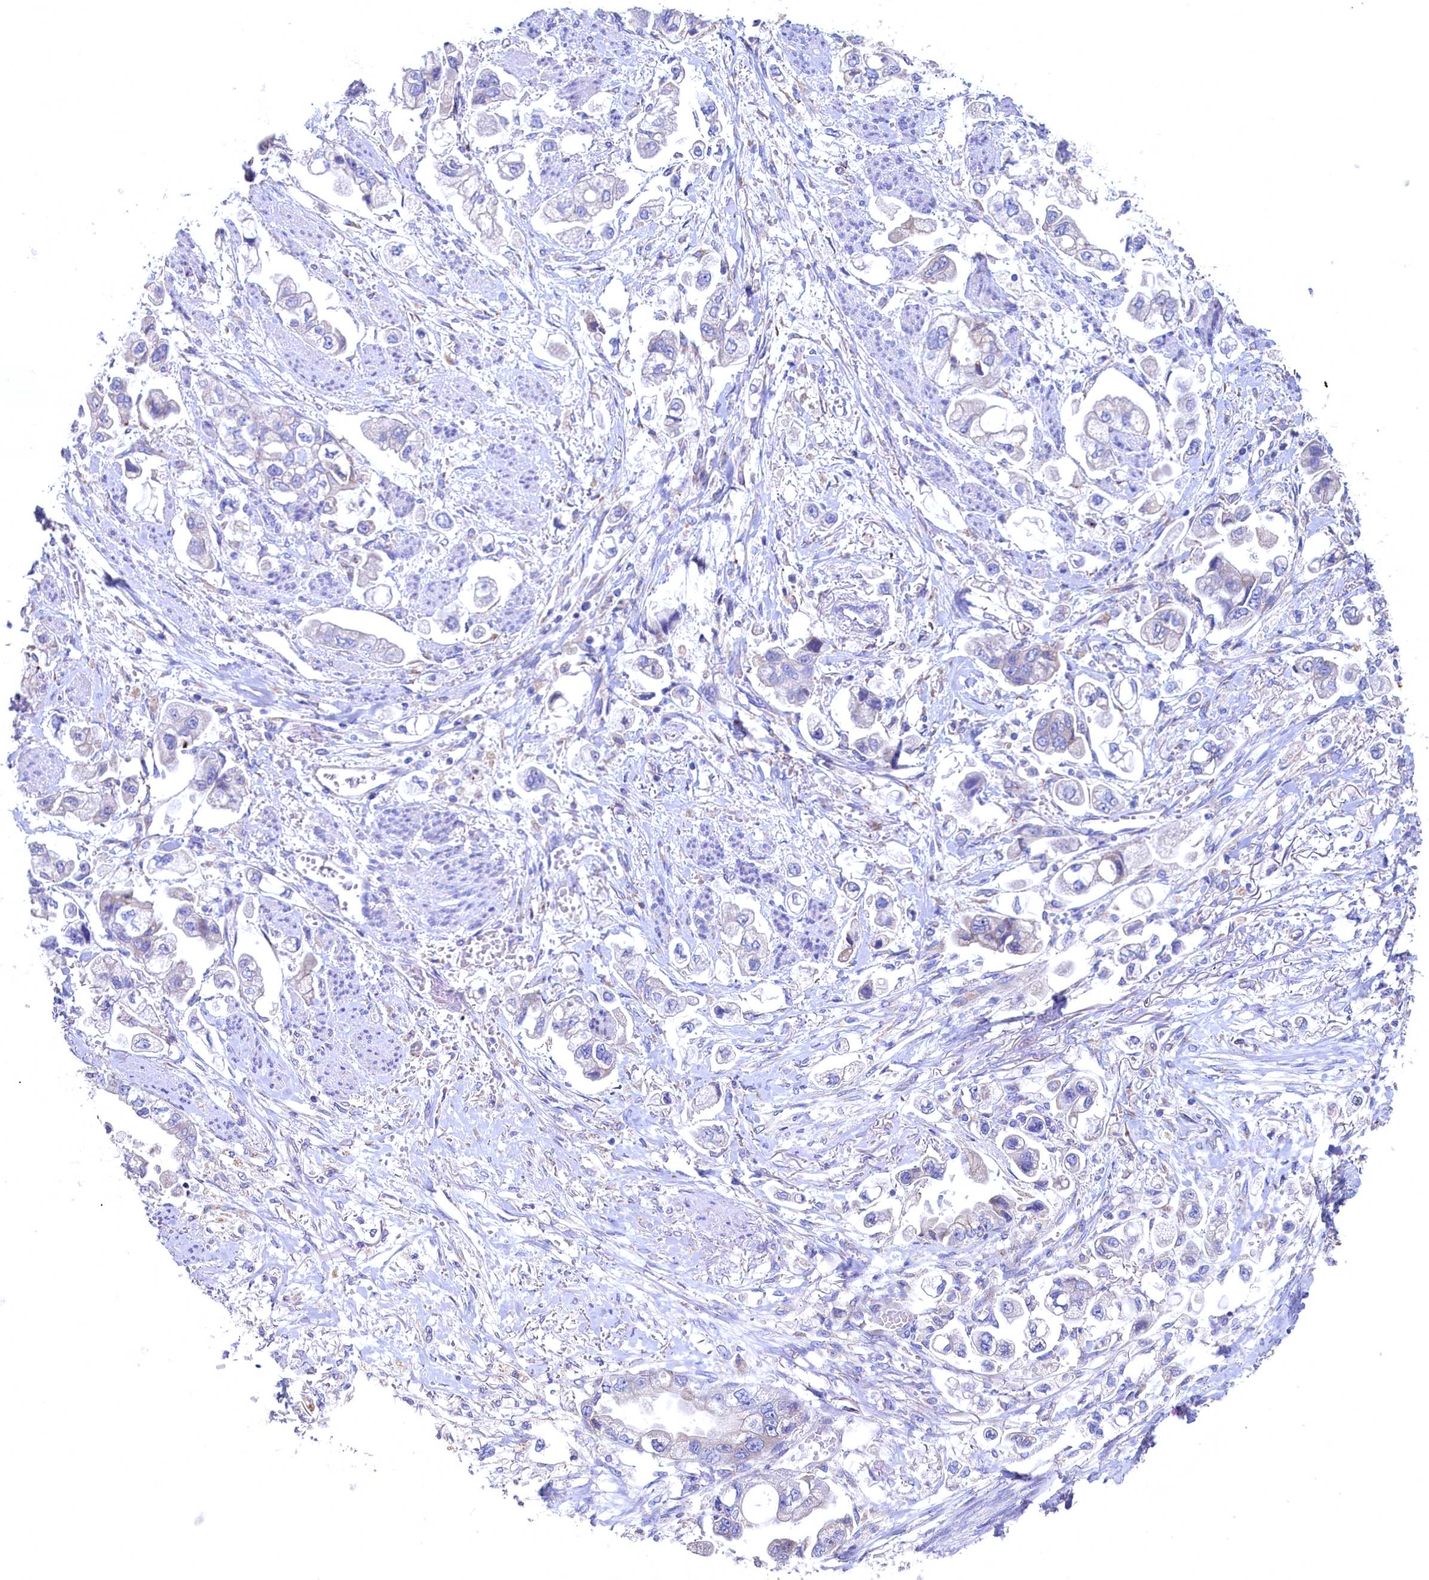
{"staining": {"intensity": "negative", "quantity": "none", "location": "none"}, "tissue": "stomach cancer", "cell_type": "Tumor cells", "image_type": "cancer", "snomed": [{"axis": "morphology", "description": "Adenocarcinoma, NOS"}, {"axis": "topography", "description": "Stomach"}], "caption": "Protein analysis of stomach adenocarcinoma shows no significant staining in tumor cells.", "gene": "CBLIF", "patient": {"sex": "male", "age": 62}}